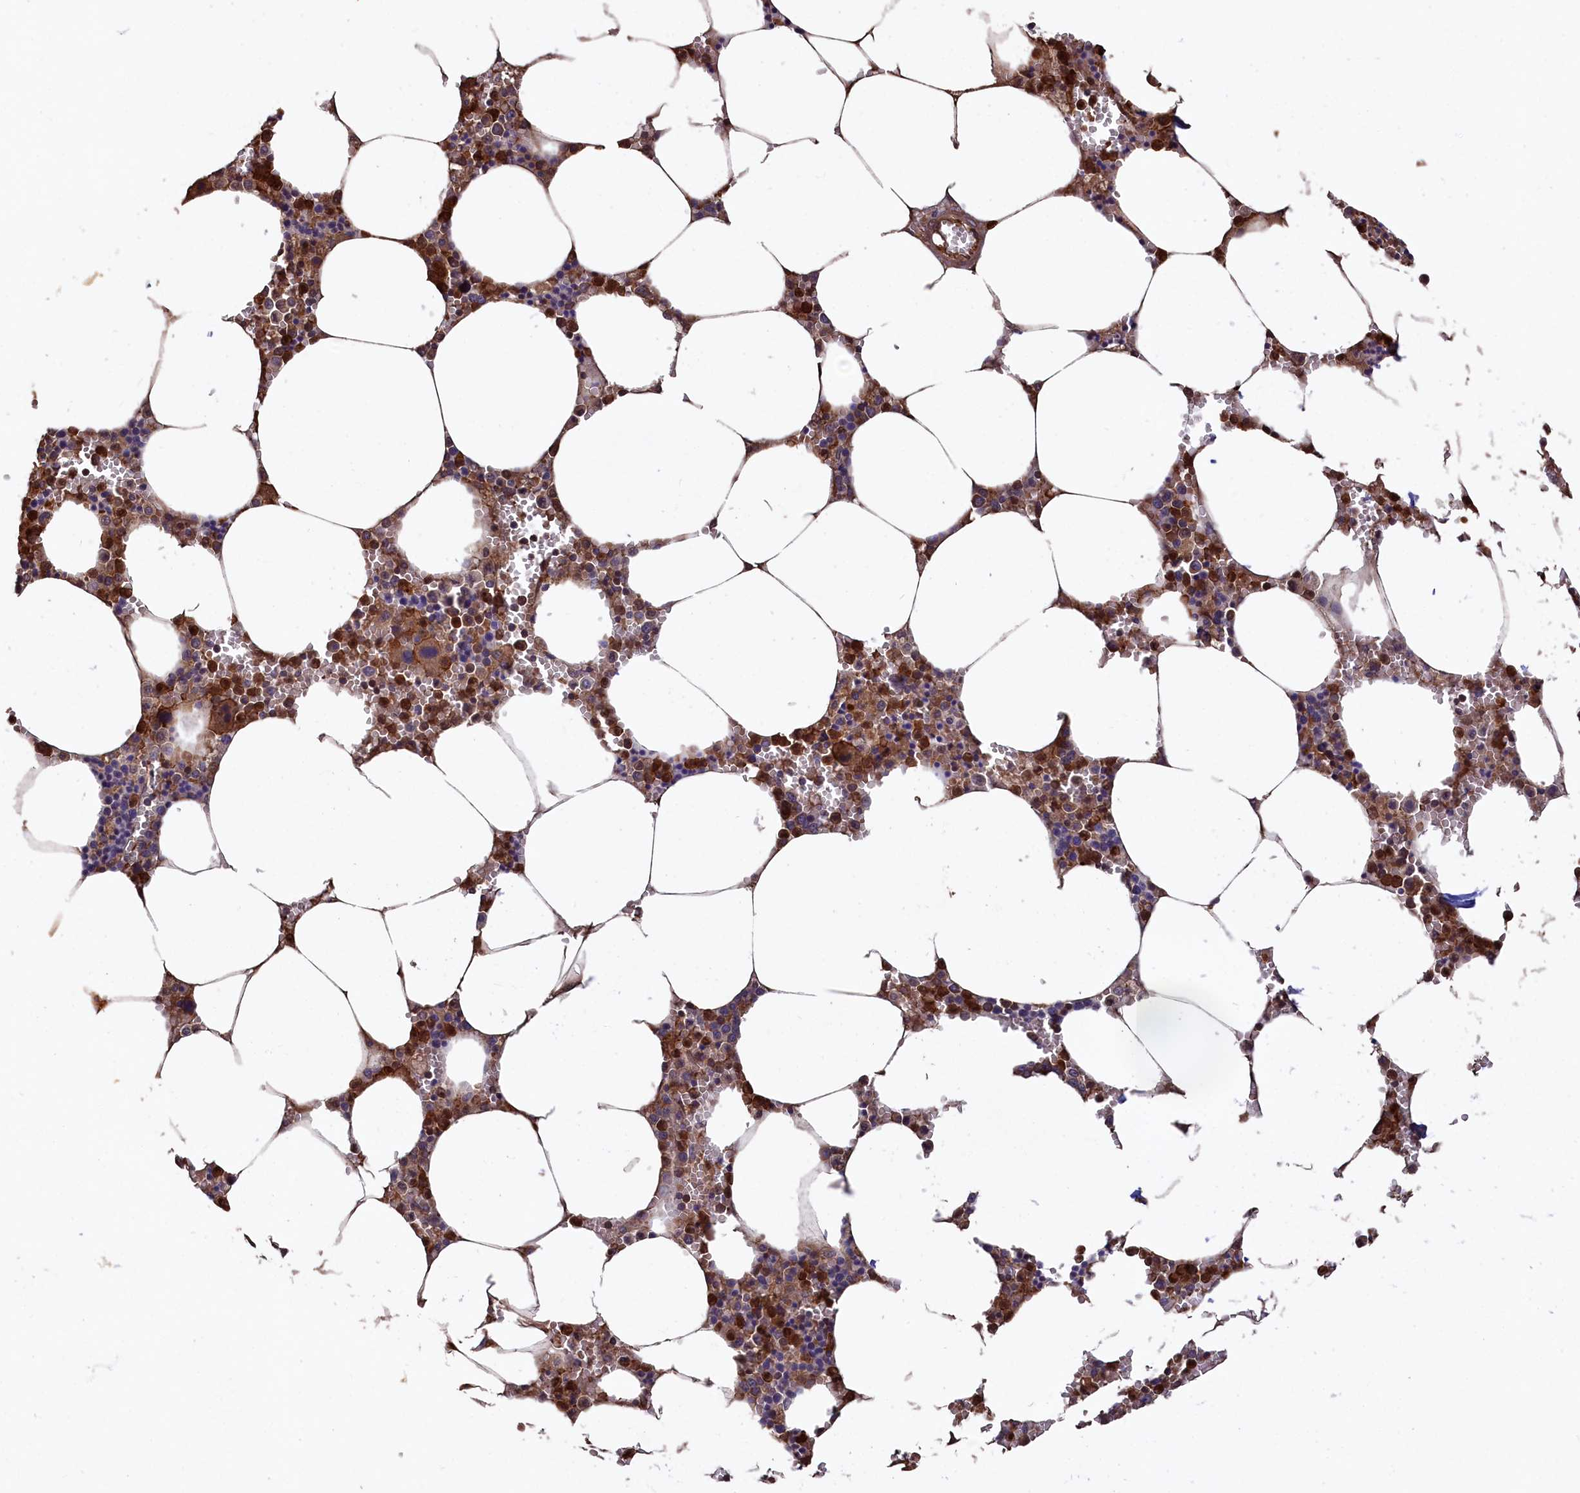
{"staining": {"intensity": "moderate", "quantity": "25%-75%", "location": "cytoplasmic/membranous"}, "tissue": "bone marrow", "cell_type": "Hematopoietic cells", "image_type": "normal", "snomed": [{"axis": "morphology", "description": "Normal tissue, NOS"}, {"axis": "topography", "description": "Bone marrow"}], "caption": "There is medium levels of moderate cytoplasmic/membranous staining in hematopoietic cells of normal bone marrow, as demonstrated by immunohistochemical staining (brown color).", "gene": "GREB1L", "patient": {"sex": "male", "age": 70}}